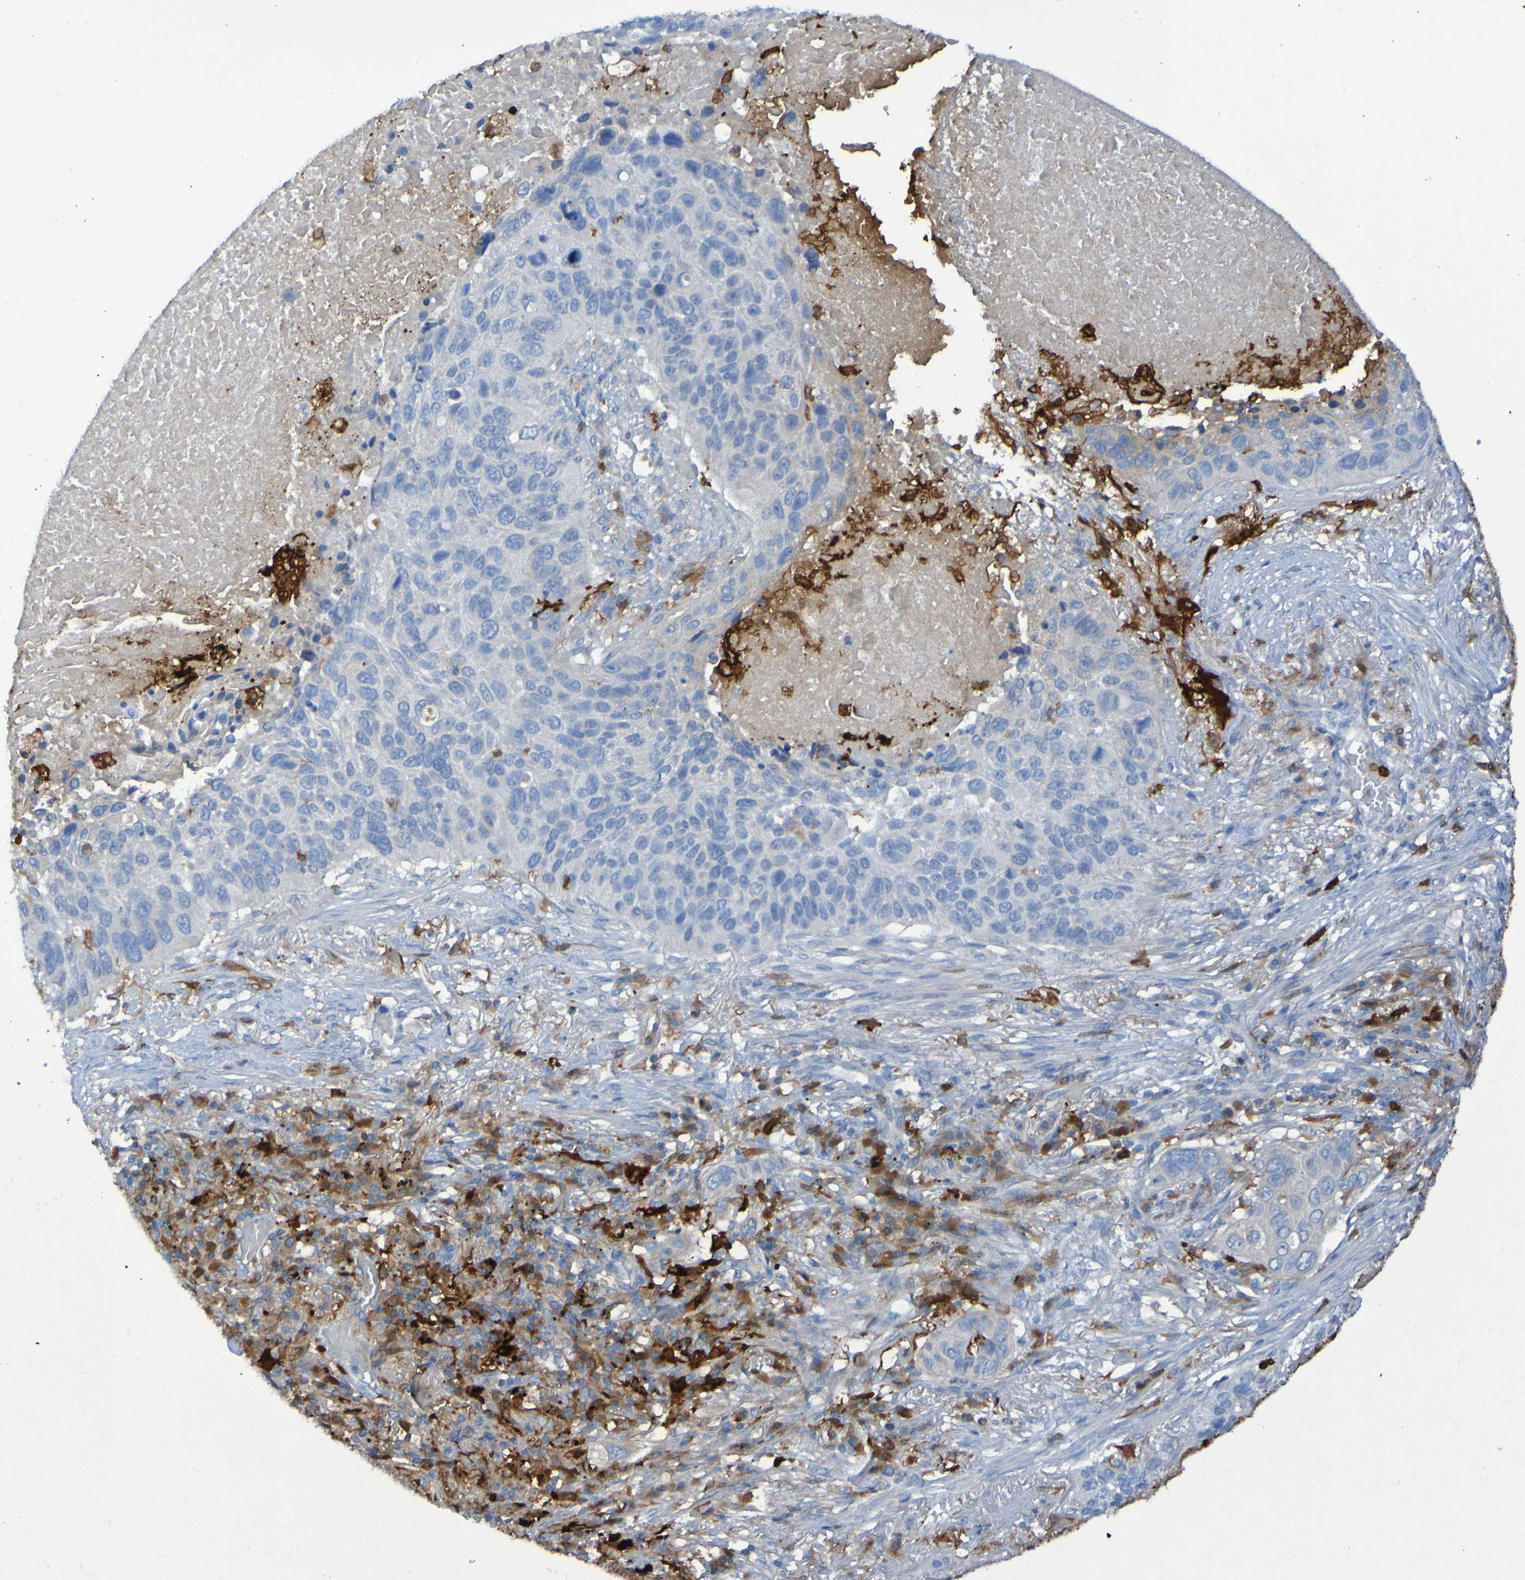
{"staining": {"intensity": "weak", "quantity": "<25%", "location": "cytoplasmic/membranous"}, "tissue": "lung cancer", "cell_type": "Tumor cells", "image_type": "cancer", "snomed": [{"axis": "morphology", "description": "Squamous cell carcinoma, NOS"}, {"axis": "topography", "description": "Lung"}], "caption": "Immunohistochemistry photomicrograph of neoplastic tissue: human lung squamous cell carcinoma stained with DAB (3,3'-diaminobenzidine) shows no significant protein expression in tumor cells.", "gene": "MPPE1", "patient": {"sex": "male", "age": 57}}